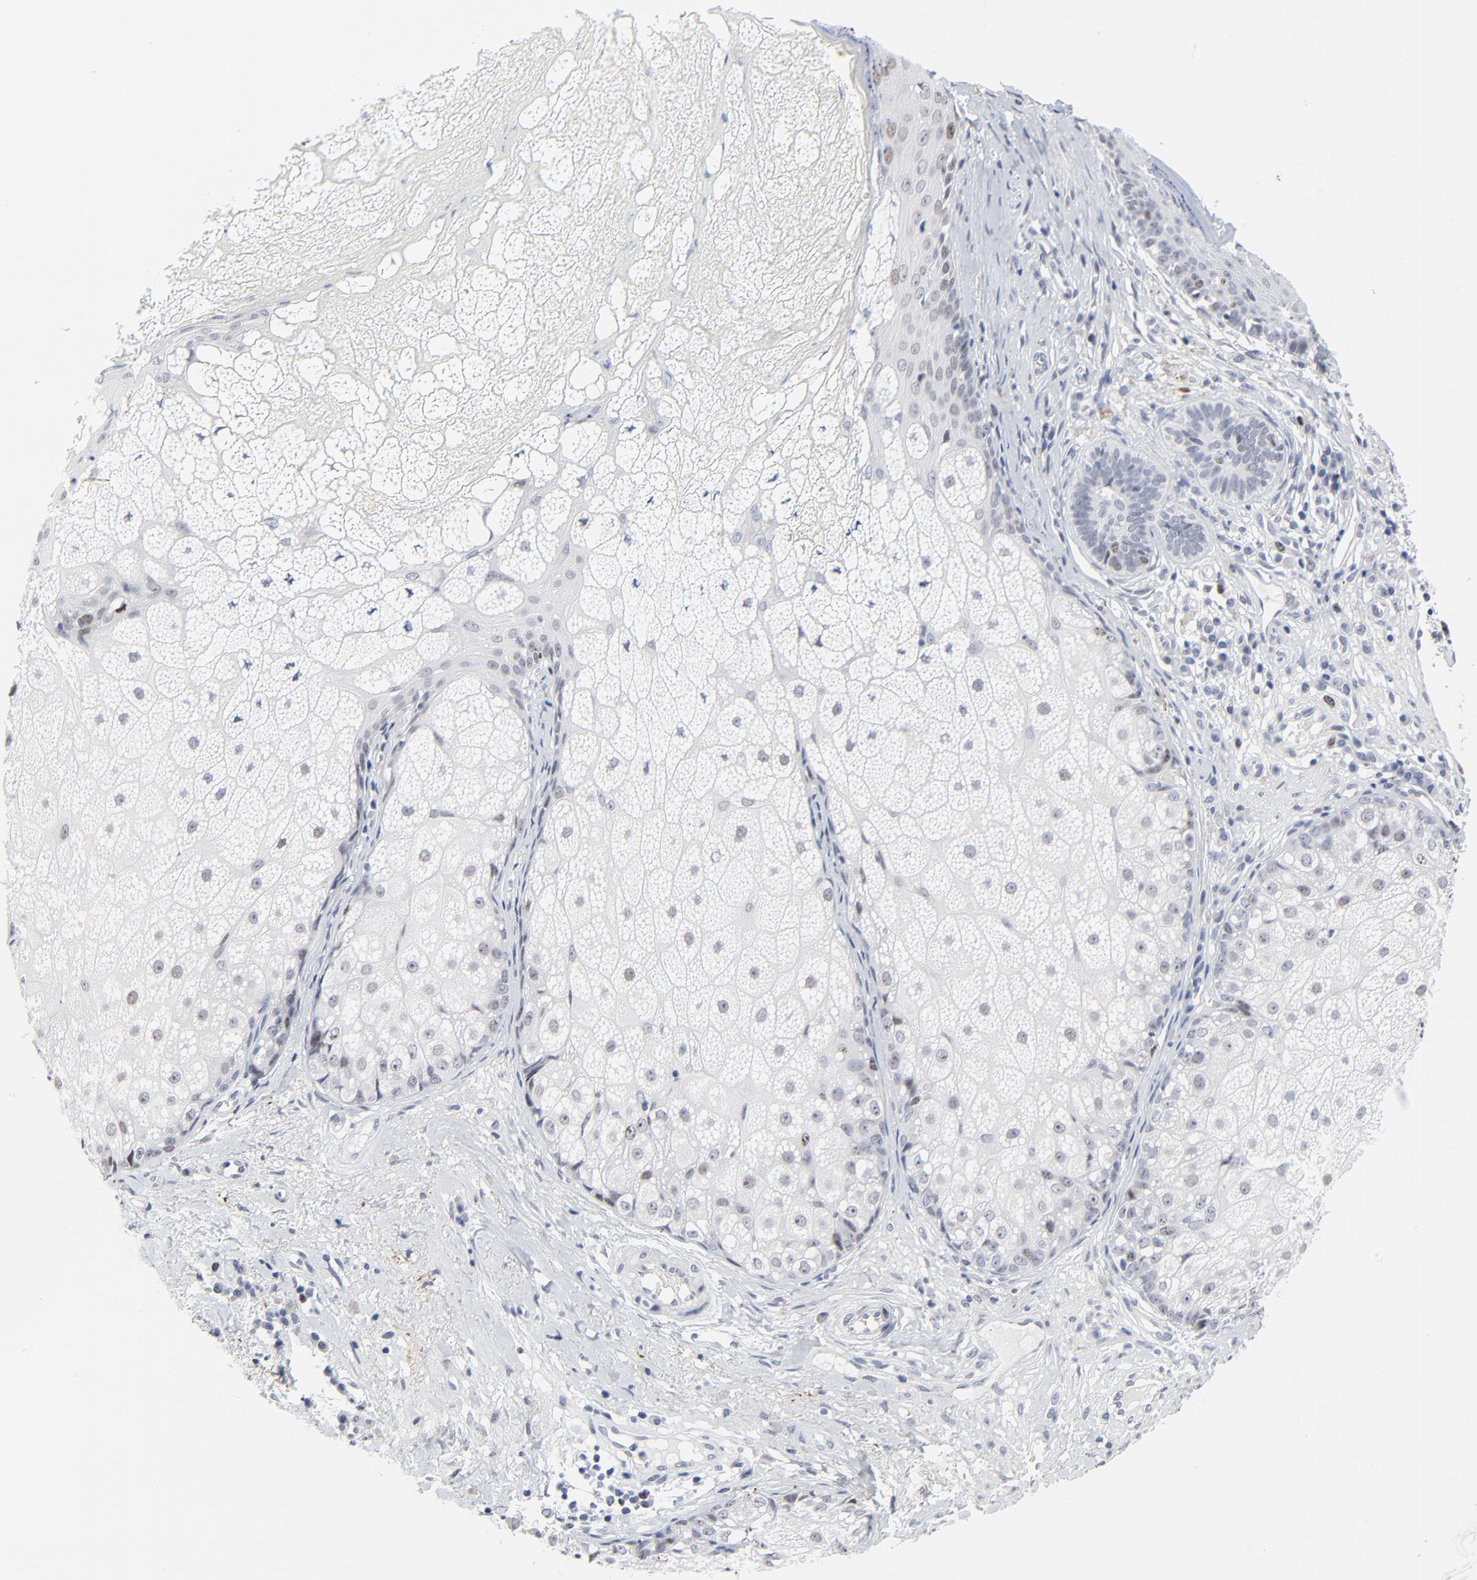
{"staining": {"intensity": "weak", "quantity": "<25%", "location": "nuclear"}, "tissue": "skin cancer", "cell_type": "Tumor cells", "image_type": "cancer", "snomed": [{"axis": "morphology", "description": "Basal cell carcinoma"}, {"axis": "topography", "description": "Skin"}], "caption": "Immunohistochemistry of skin cancer (basal cell carcinoma) reveals no expression in tumor cells.", "gene": "ZNF589", "patient": {"sex": "male", "age": 87}}